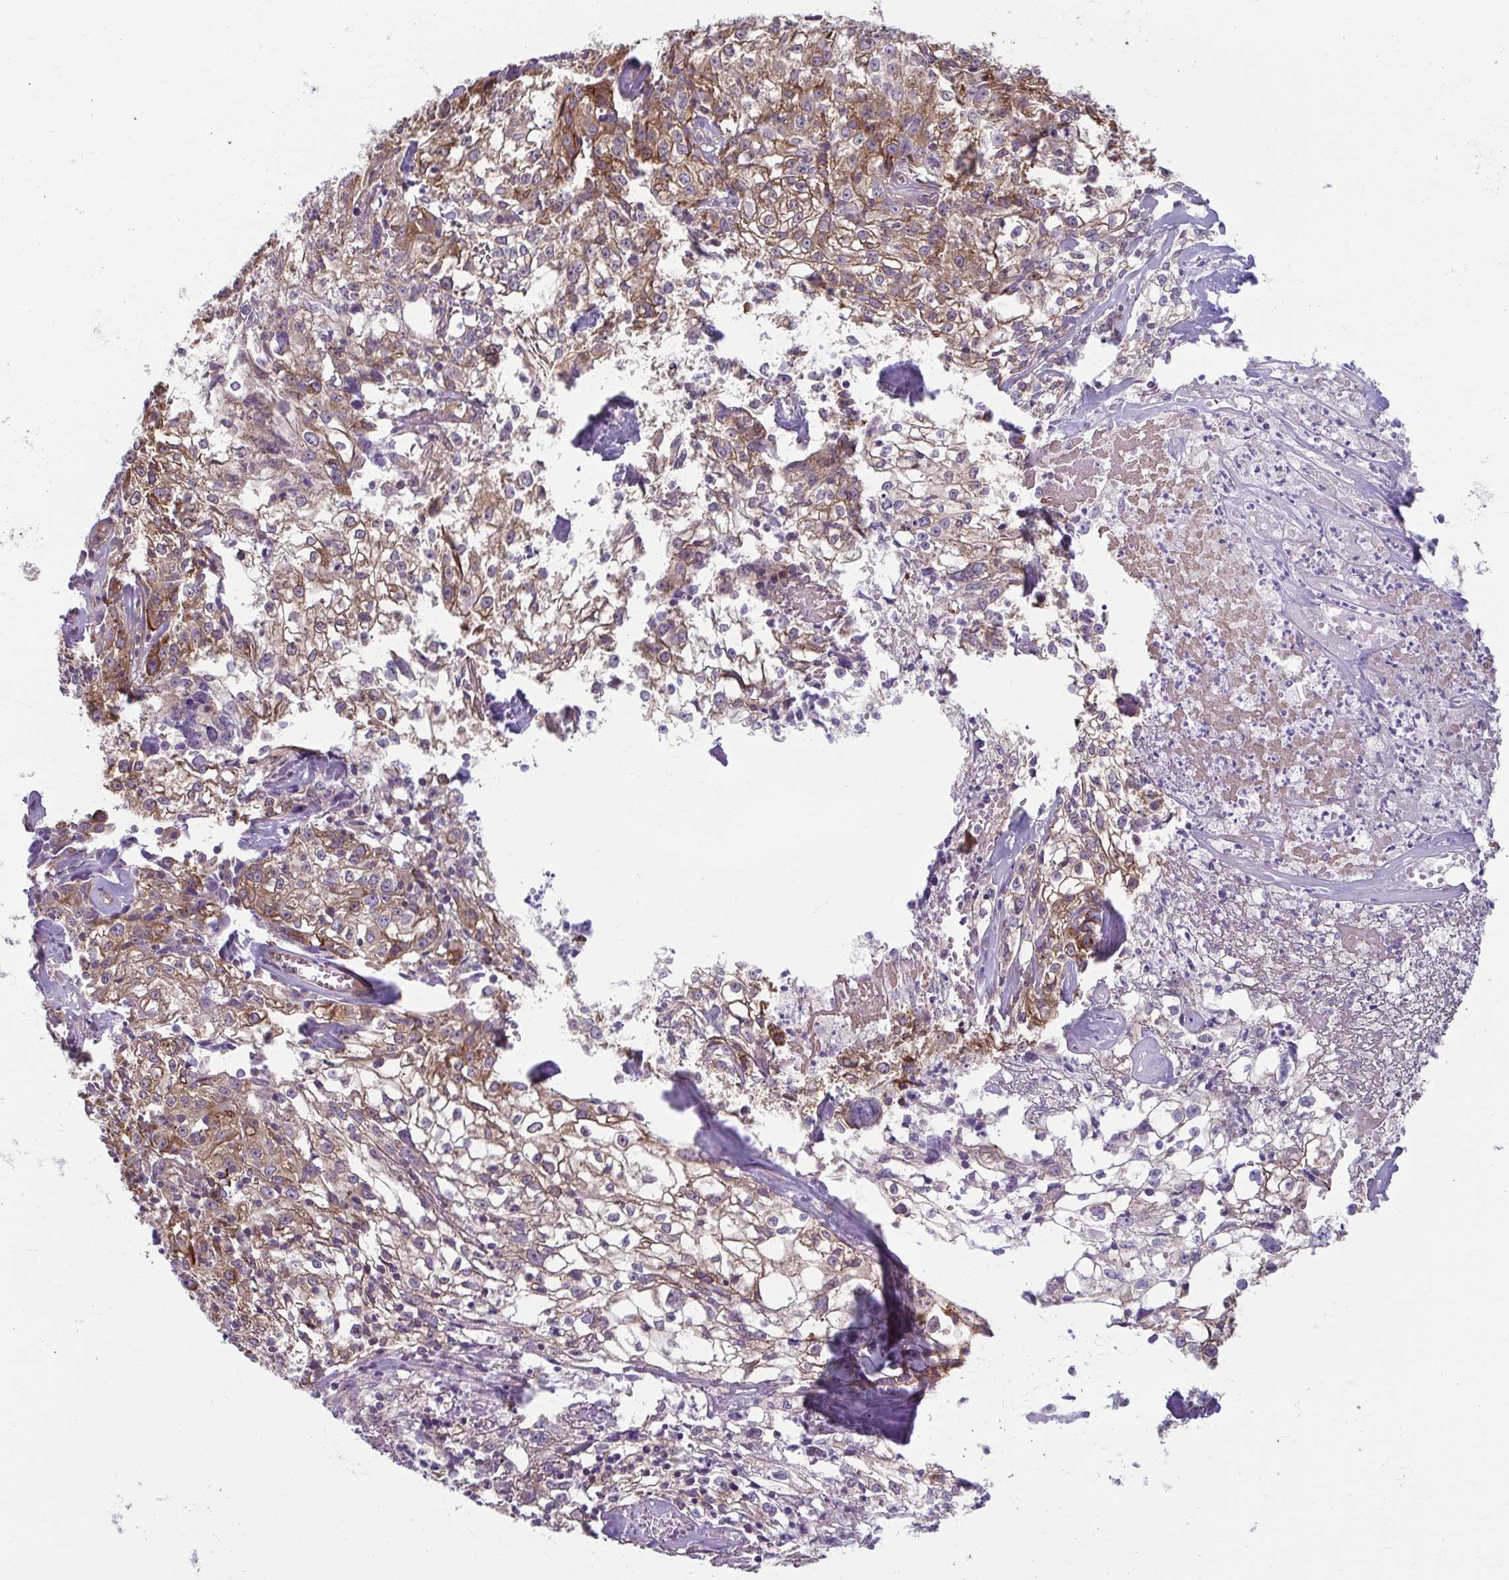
{"staining": {"intensity": "moderate", "quantity": "25%-75%", "location": "cytoplasmic/membranous"}, "tissue": "cervical cancer", "cell_type": "Tumor cells", "image_type": "cancer", "snomed": [{"axis": "morphology", "description": "Squamous cell carcinoma, NOS"}, {"axis": "topography", "description": "Cervix"}], "caption": "The image displays immunohistochemical staining of cervical cancer. There is moderate cytoplasmic/membranous staining is present in about 25%-75% of tumor cells.", "gene": "TMEM108", "patient": {"sex": "female", "age": 85}}